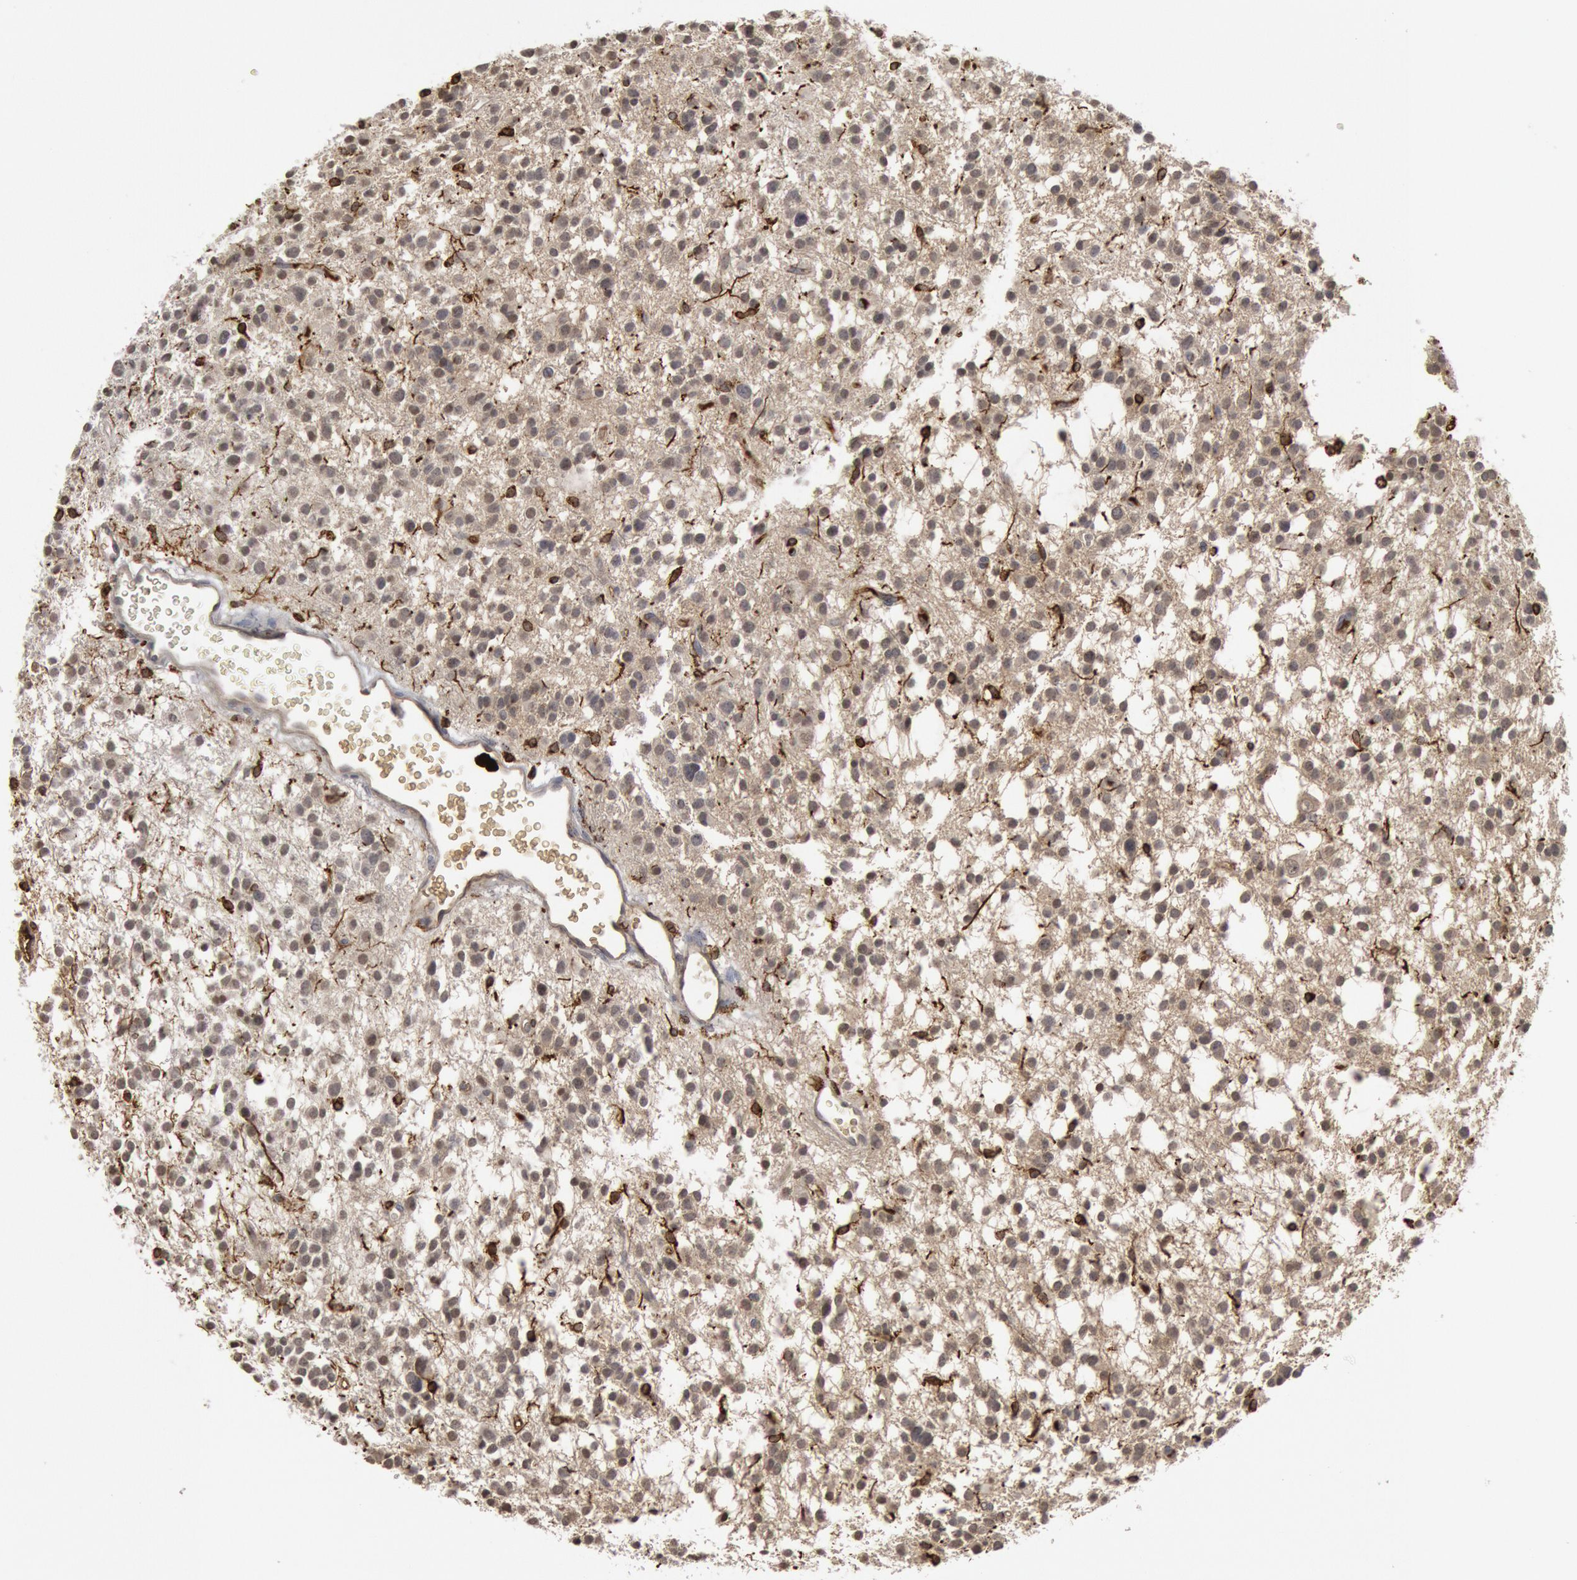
{"staining": {"intensity": "moderate", "quantity": "25%-75%", "location": "nuclear"}, "tissue": "glioma", "cell_type": "Tumor cells", "image_type": "cancer", "snomed": [{"axis": "morphology", "description": "Glioma, malignant, Low grade"}, {"axis": "topography", "description": "Brain"}], "caption": "This is a micrograph of immunohistochemistry staining of malignant low-grade glioma, which shows moderate positivity in the nuclear of tumor cells.", "gene": "C1QC", "patient": {"sex": "female", "age": 36}}